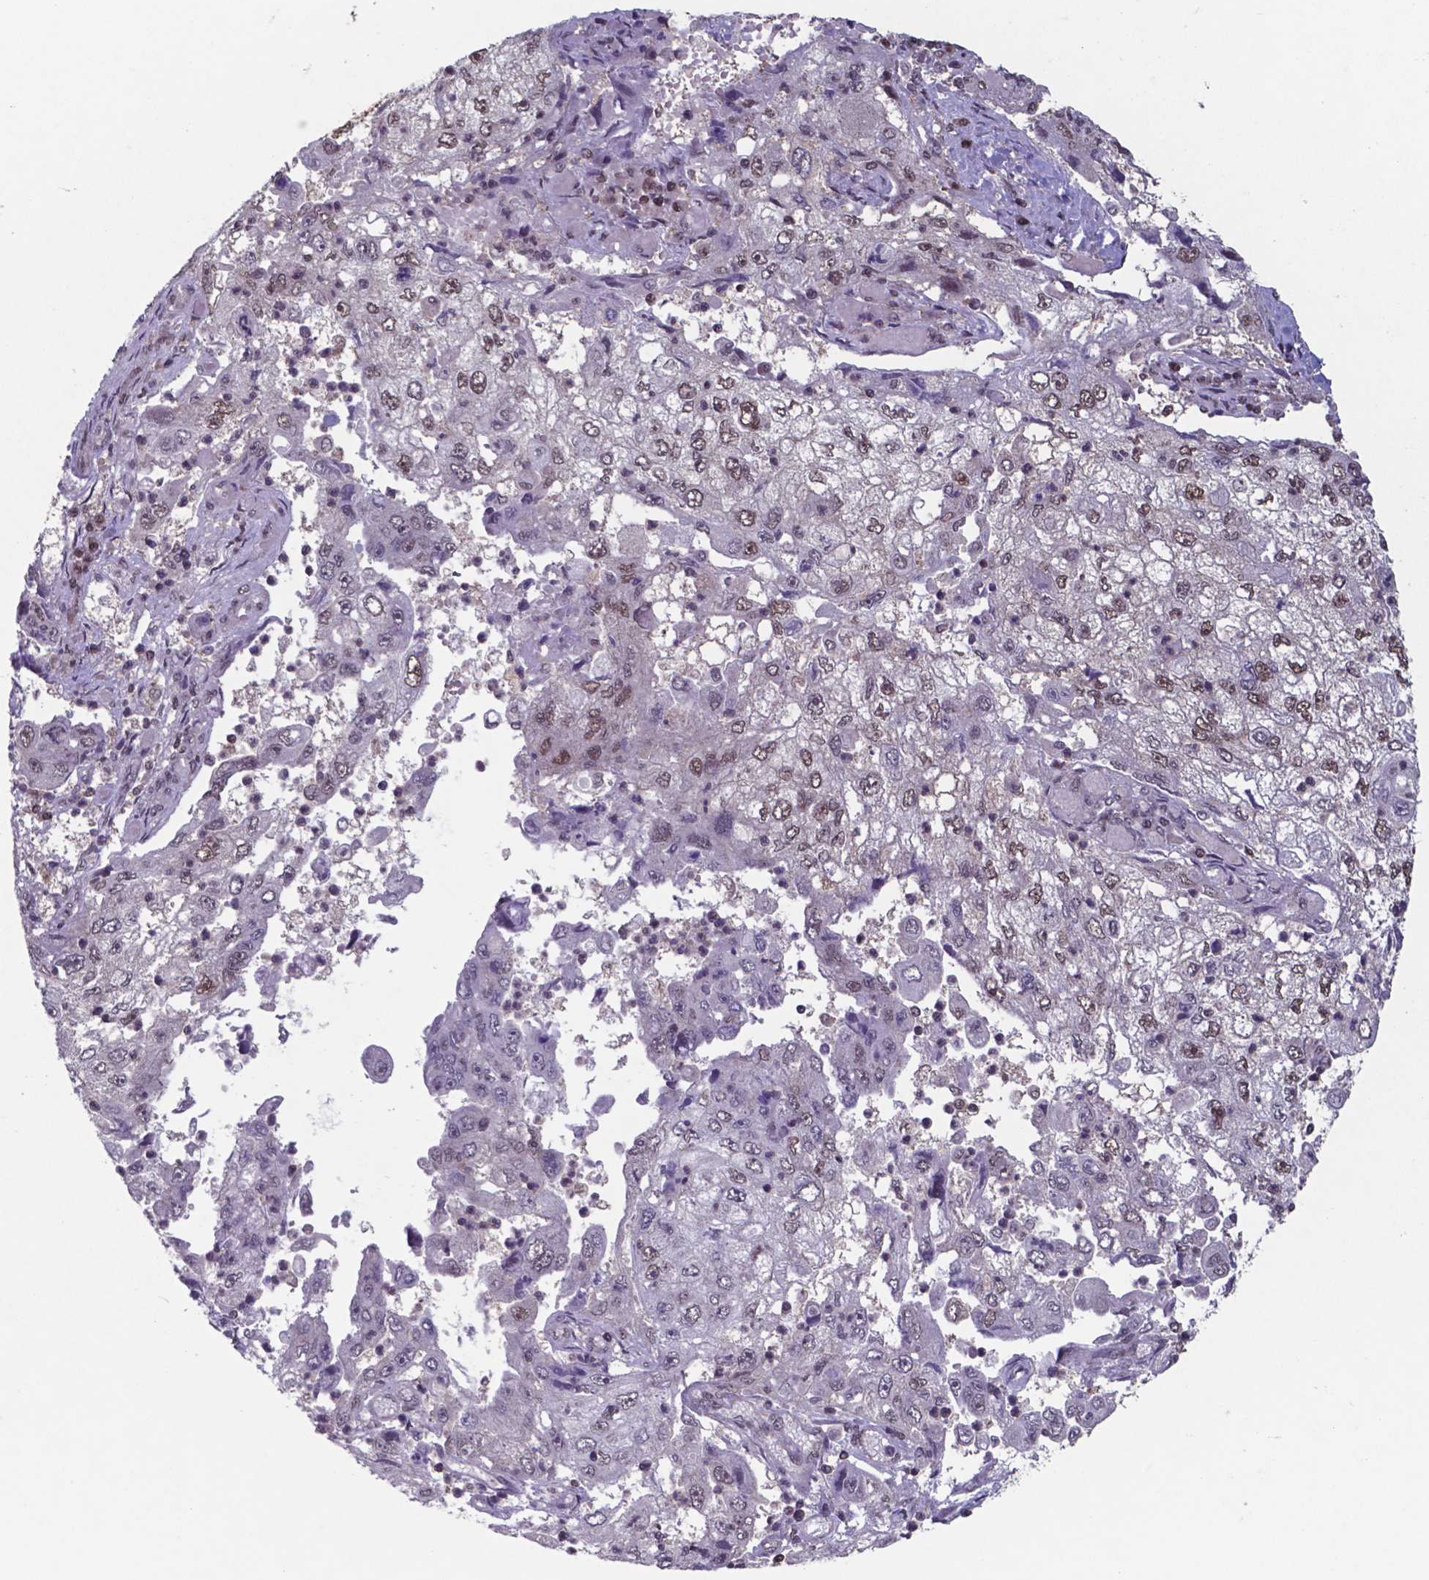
{"staining": {"intensity": "moderate", "quantity": "<25%", "location": "nuclear"}, "tissue": "cervical cancer", "cell_type": "Tumor cells", "image_type": "cancer", "snomed": [{"axis": "morphology", "description": "Squamous cell carcinoma, NOS"}, {"axis": "topography", "description": "Cervix"}], "caption": "Protein staining shows moderate nuclear staining in about <25% of tumor cells in cervical cancer.", "gene": "UBA1", "patient": {"sex": "female", "age": 36}}